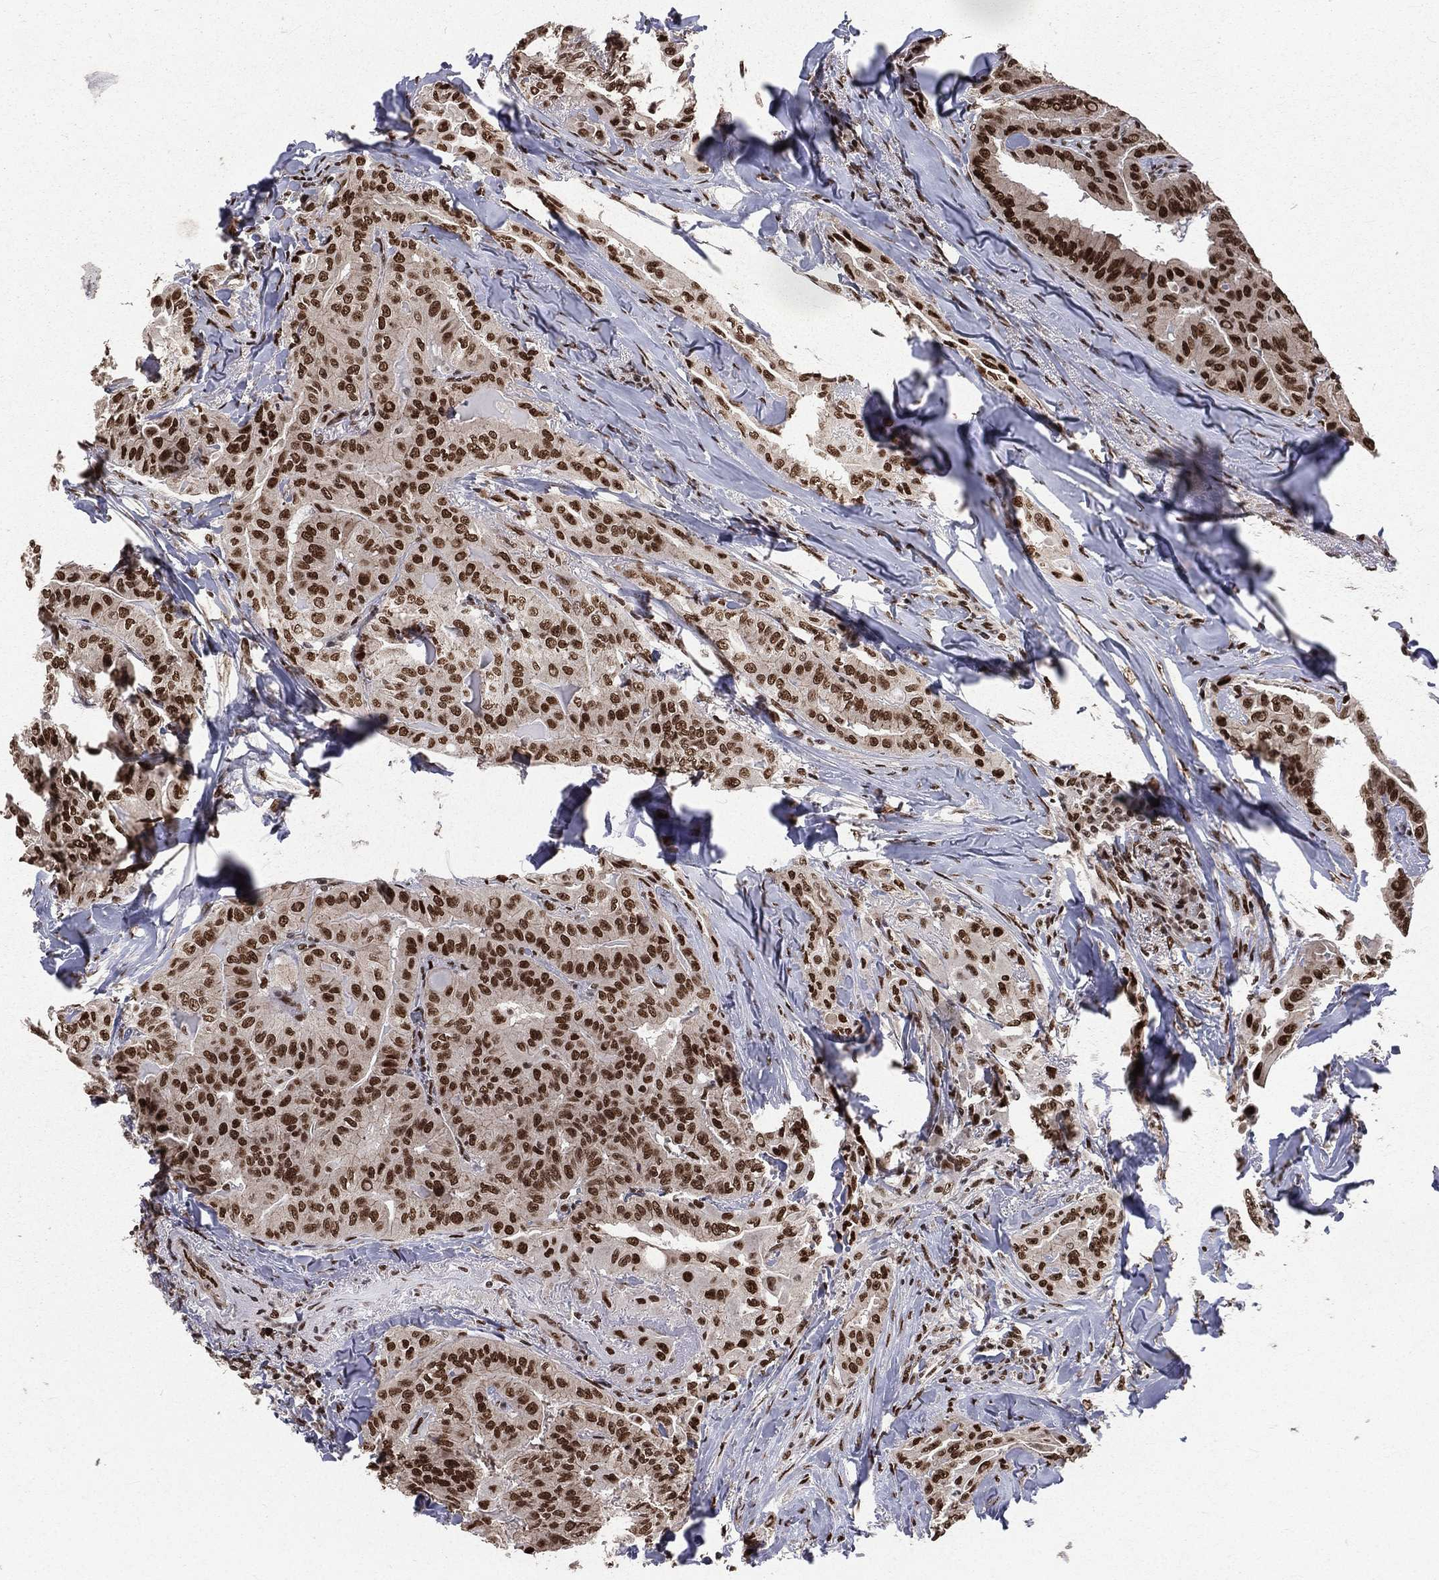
{"staining": {"intensity": "strong", "quantity": ">75%", "location": "nuclear"}, "tissue": "thyroid cancer", "cell_type": "Tumor cells", "image_type": "cancer", "snomed": [{"axis": "morphology", "description": "Papillary adenocarcinoma, NOS"}, {"axis": "topography", "description": "Thyroid gland"}], "caption": "Thyroid papillary adenocarcinoma tissue shows strong nuclear positivity in about >75% of tumor cells Using DAB (3,3'-diaminobenzidine) (brown) and hematoxylin (blue) stains, captured at high magnification using brightfield microscopy.", "gene": "POLB", "patient": {"sex": "female", "age": 68}}